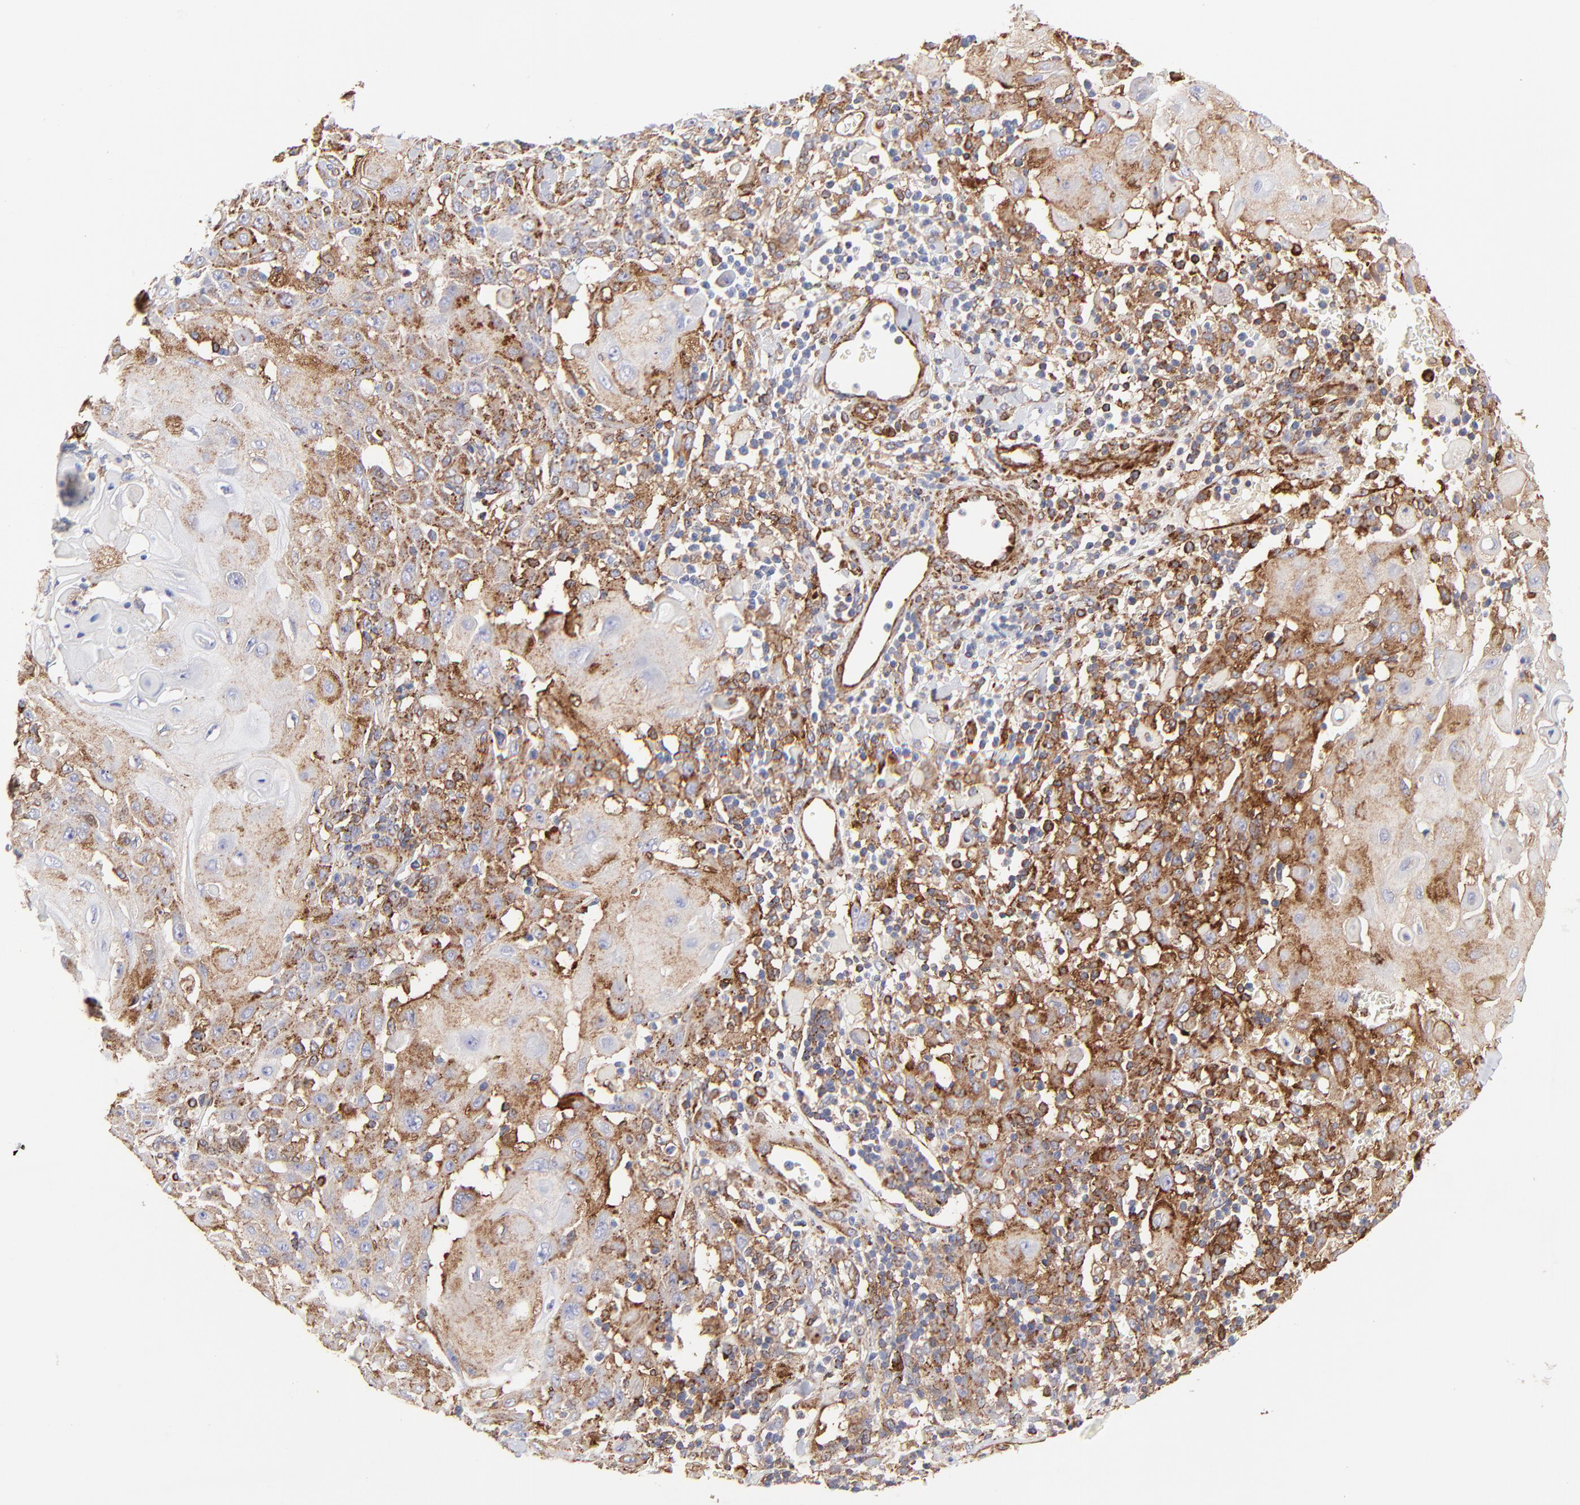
{"staining": {"intensity": "moderate", "quantity": ">75%", "location": "cytoplasmic/membranous"}, "tissue": "skin cancer", "cell_type": "Tumor cells", "image_type": "cancer", "snomed": [{"axis": "morphology", "description": "Squamous cell carcinoma, NOS"}, {"axis": "topography", "description": "Skin"}], "caption": "IHC micrograph of neoplastic tissue: skin squamous cell carcinoma stained using IHC displays medium levels of moderate protein expression localized specifically in the cytoplasmic/membranous of tumor cells, appearing as a cytoplasmic/membranous brown color.", "gene": "COX8C", "patient": {"sex": "male", "age": 24}}